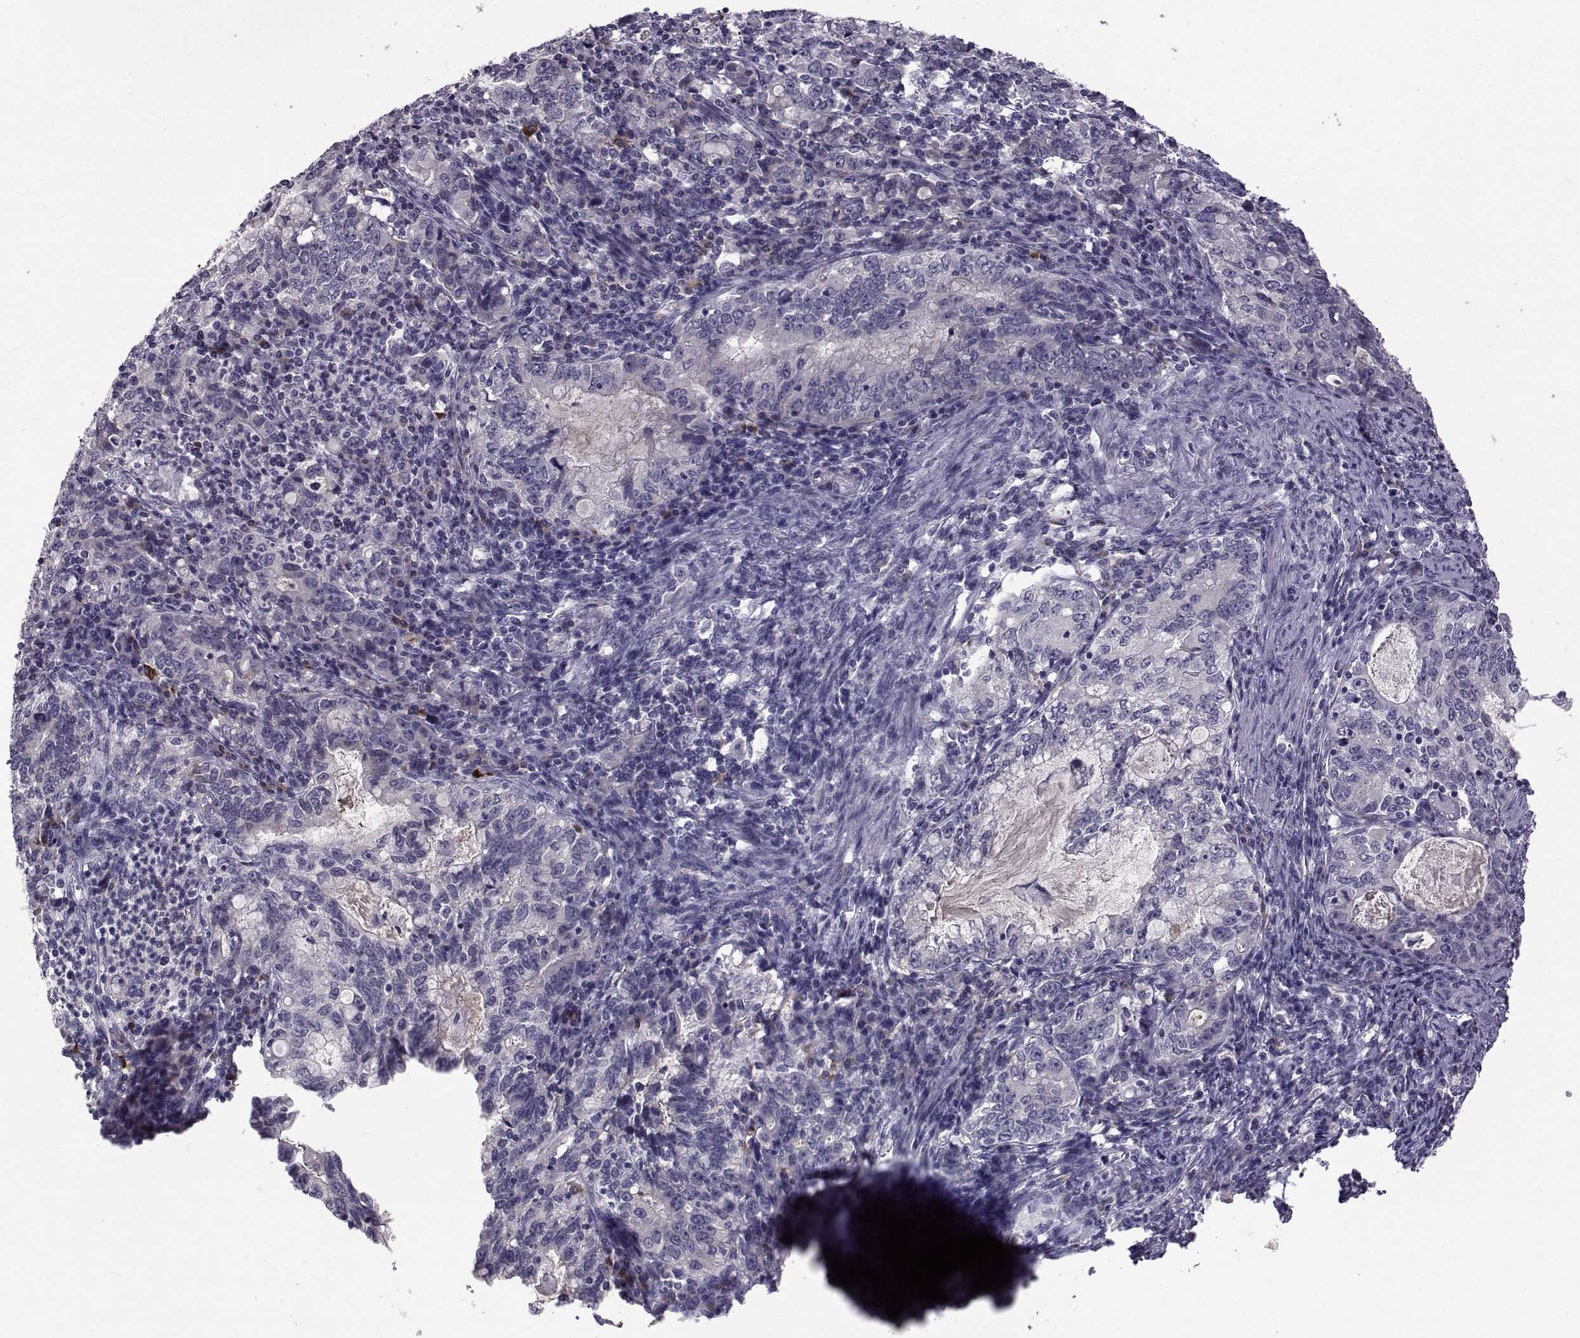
{"staining": {"intensity": "negative", "quantity": "none", "location": "none"}, "tissue": "stomach cancer", "cell_type": "Tumor cells", "image_type": "cancer", "snomed": [{"axis": "morphology", "description": "Adenocarcinoma, NOS"}, {"axis": "topography", "description": "Stomach, lower"}], "caption": "Immunohistochemistry of stomach cancer exhibits no expression in tumor cells.", "gene": "TNFRSF11B", "patient": {"sex": "female", "age": 72}}